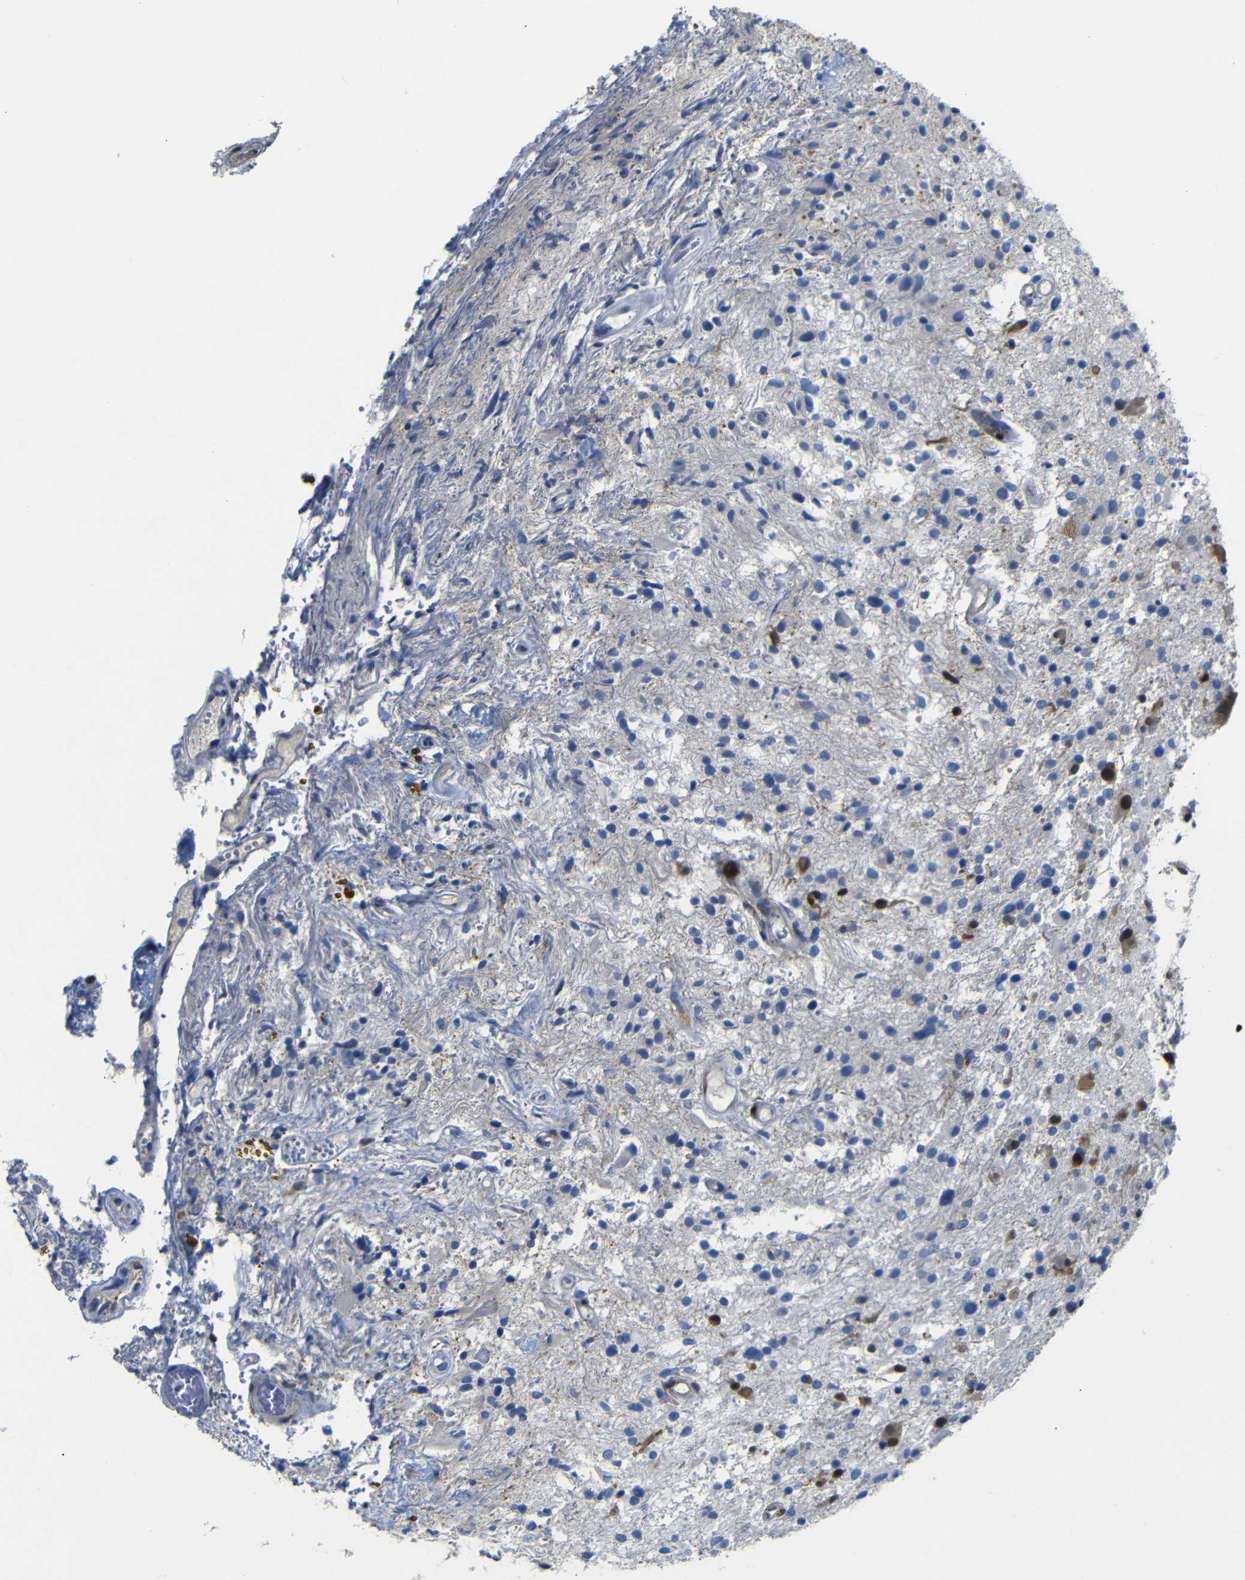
{"staining": {"intensity": "moderate", "quantity": "<25%", "location": "nuclear"}, "tissue": "glioma", "cell_type": "Tumor cells", "image_type": "cancer", "snomed": [{"axis": "morphology", "description": "Glioma, malignant, High grade"}, {"axis": "topography", "description": "Brain"}], "caption": "Immunohistochemistry histopathology image of neoplastic tissue: human malignant high-grade glioma stained using immunohistochemistry (IHC) displays low levels of moderate protein expression localized specifically in the nuclear of tumor cells, appearing as a nuclear brown color.", "gene": "YAP1", "patient": {"sex": "male", "age": 33}}